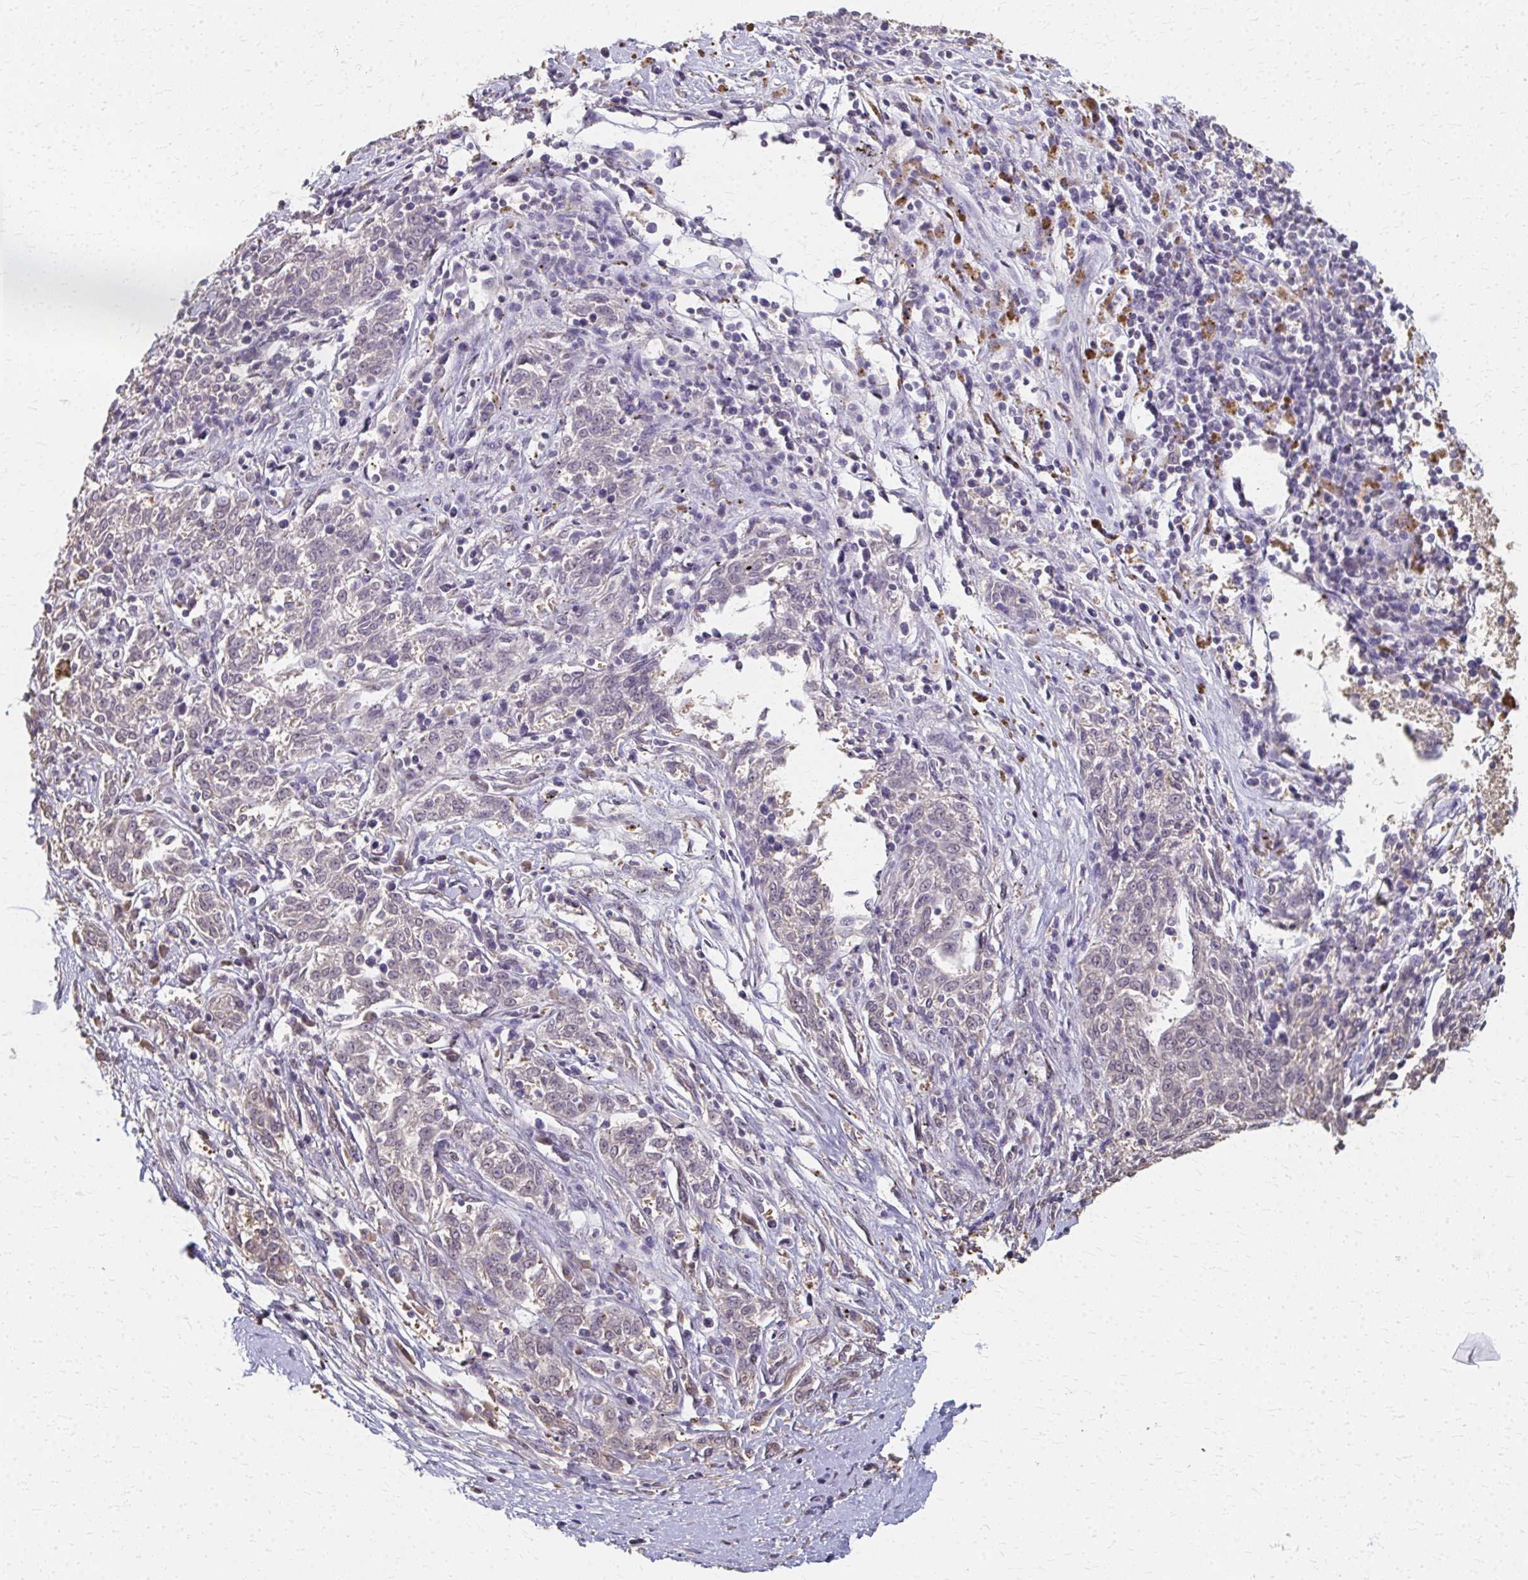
{"staining": {"intensity": "weak", "quantity": "25%-75%", "location": "cytoplasmic/membranous"}, "tissue": "melanoma", "cell_type": "Tumor cells", "image_type": "cancer", "snomed": [{"axis": "morphology", "description": "Malignant melanoma, NOS"}, {"axis": "topography", "description": "Skin"}], "caption": "Tumor cells demonstrate low levels of weak cytoplasmic/membranous positivity in approximately 25%-75% of cells in melanoma. The protein of interest is stained brown, and the nuclei are stained in blue (DAB IHC with brightfield microscopy, high magnification).", "gene": "RABGAP1L", "patient": {"sex": "female", "age": 72}}